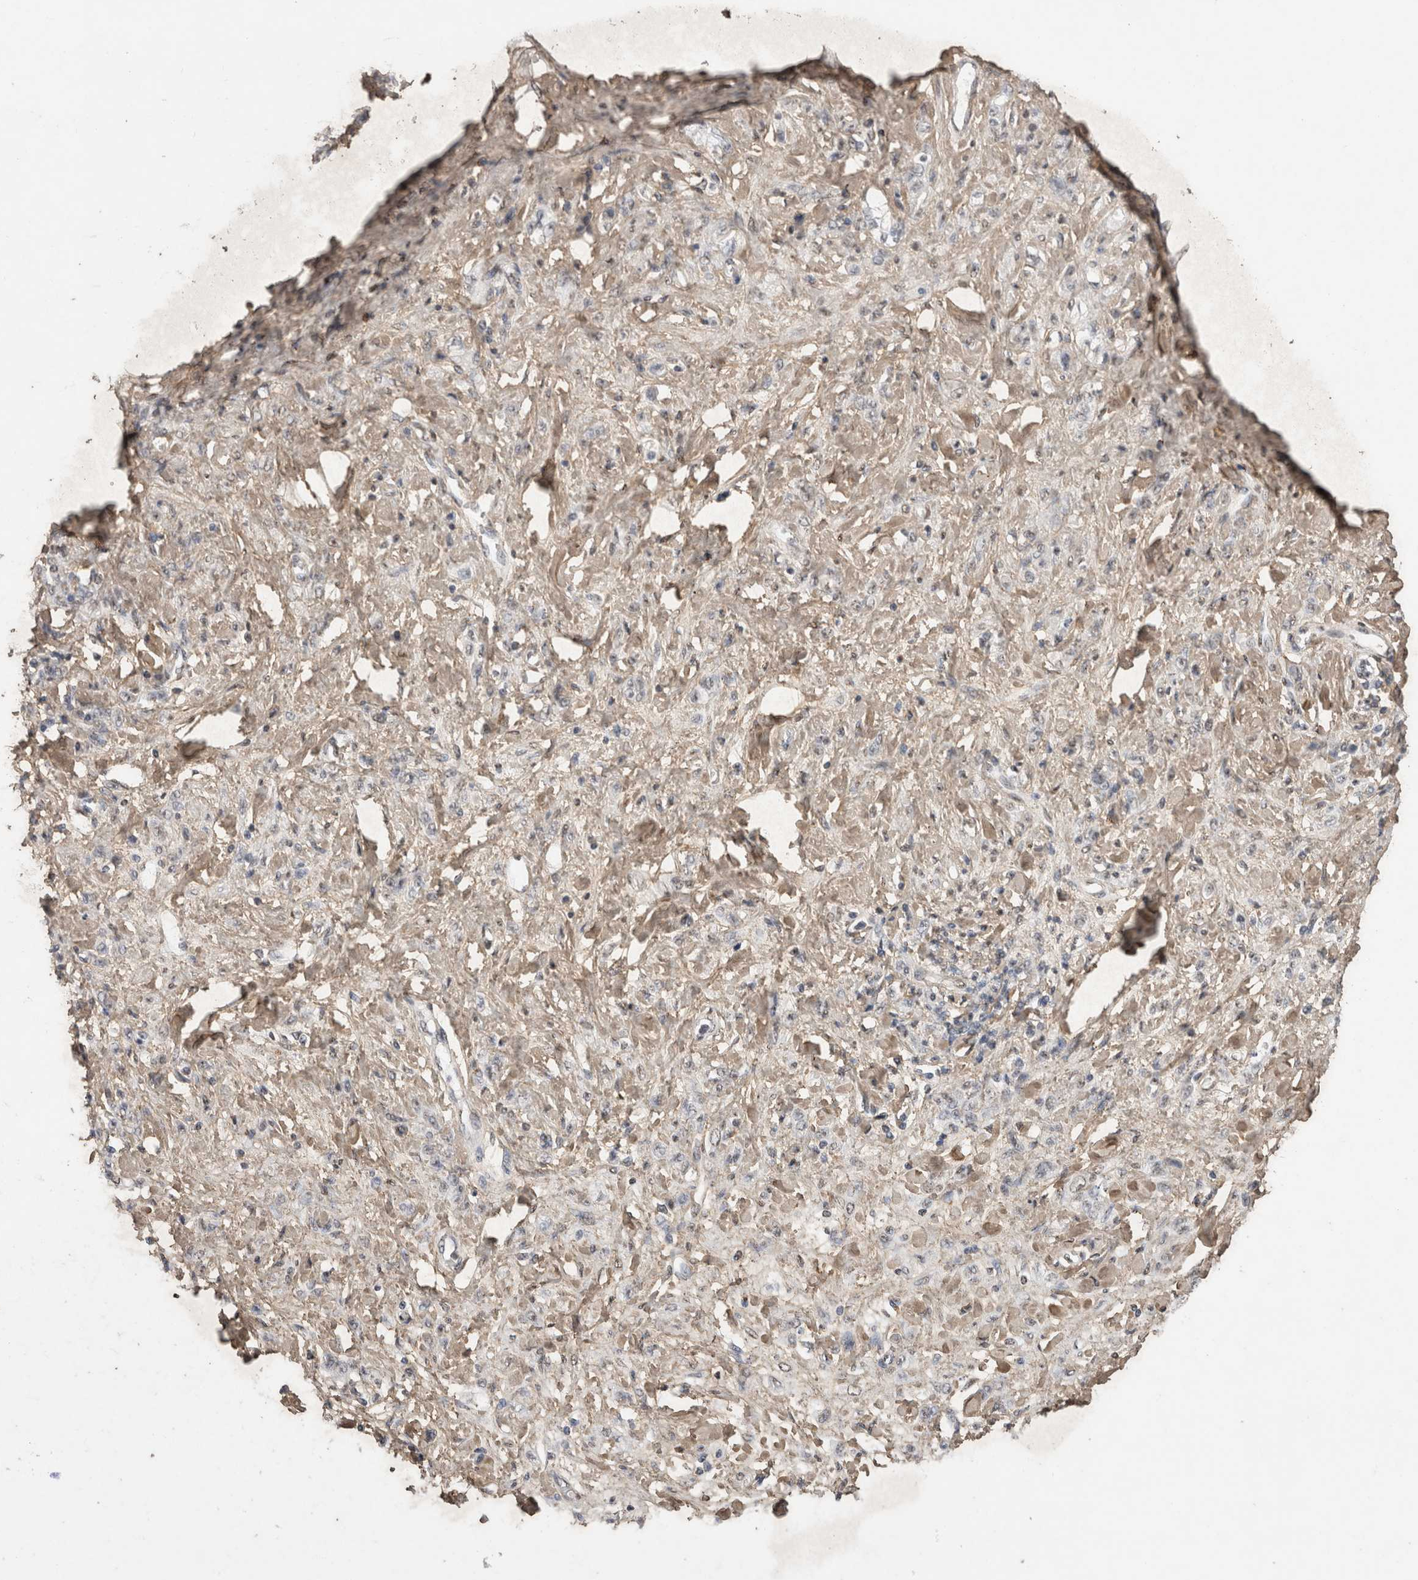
{"staining": {"intensity": "negative", "quantity": "none", "location": "none"}, "tissue": "stomach cancer", "cell_type": "Tumor cells", "image_type": "cancer", "snomed": [{"axis": "morphology", "description": "Normal tissue, NOS"}, {"axis": "morphology", "description": "Adenocarcinoma, NOS"}, {"axis": "topography", "description": "Stomach"}], "caption": "Protein analysis of stomach cancer (adenocarcinoma) shows no significant positivity in tumor cells.", "gene": "C1QTNF5", "patient": {"sex": "male", "age": 82}}